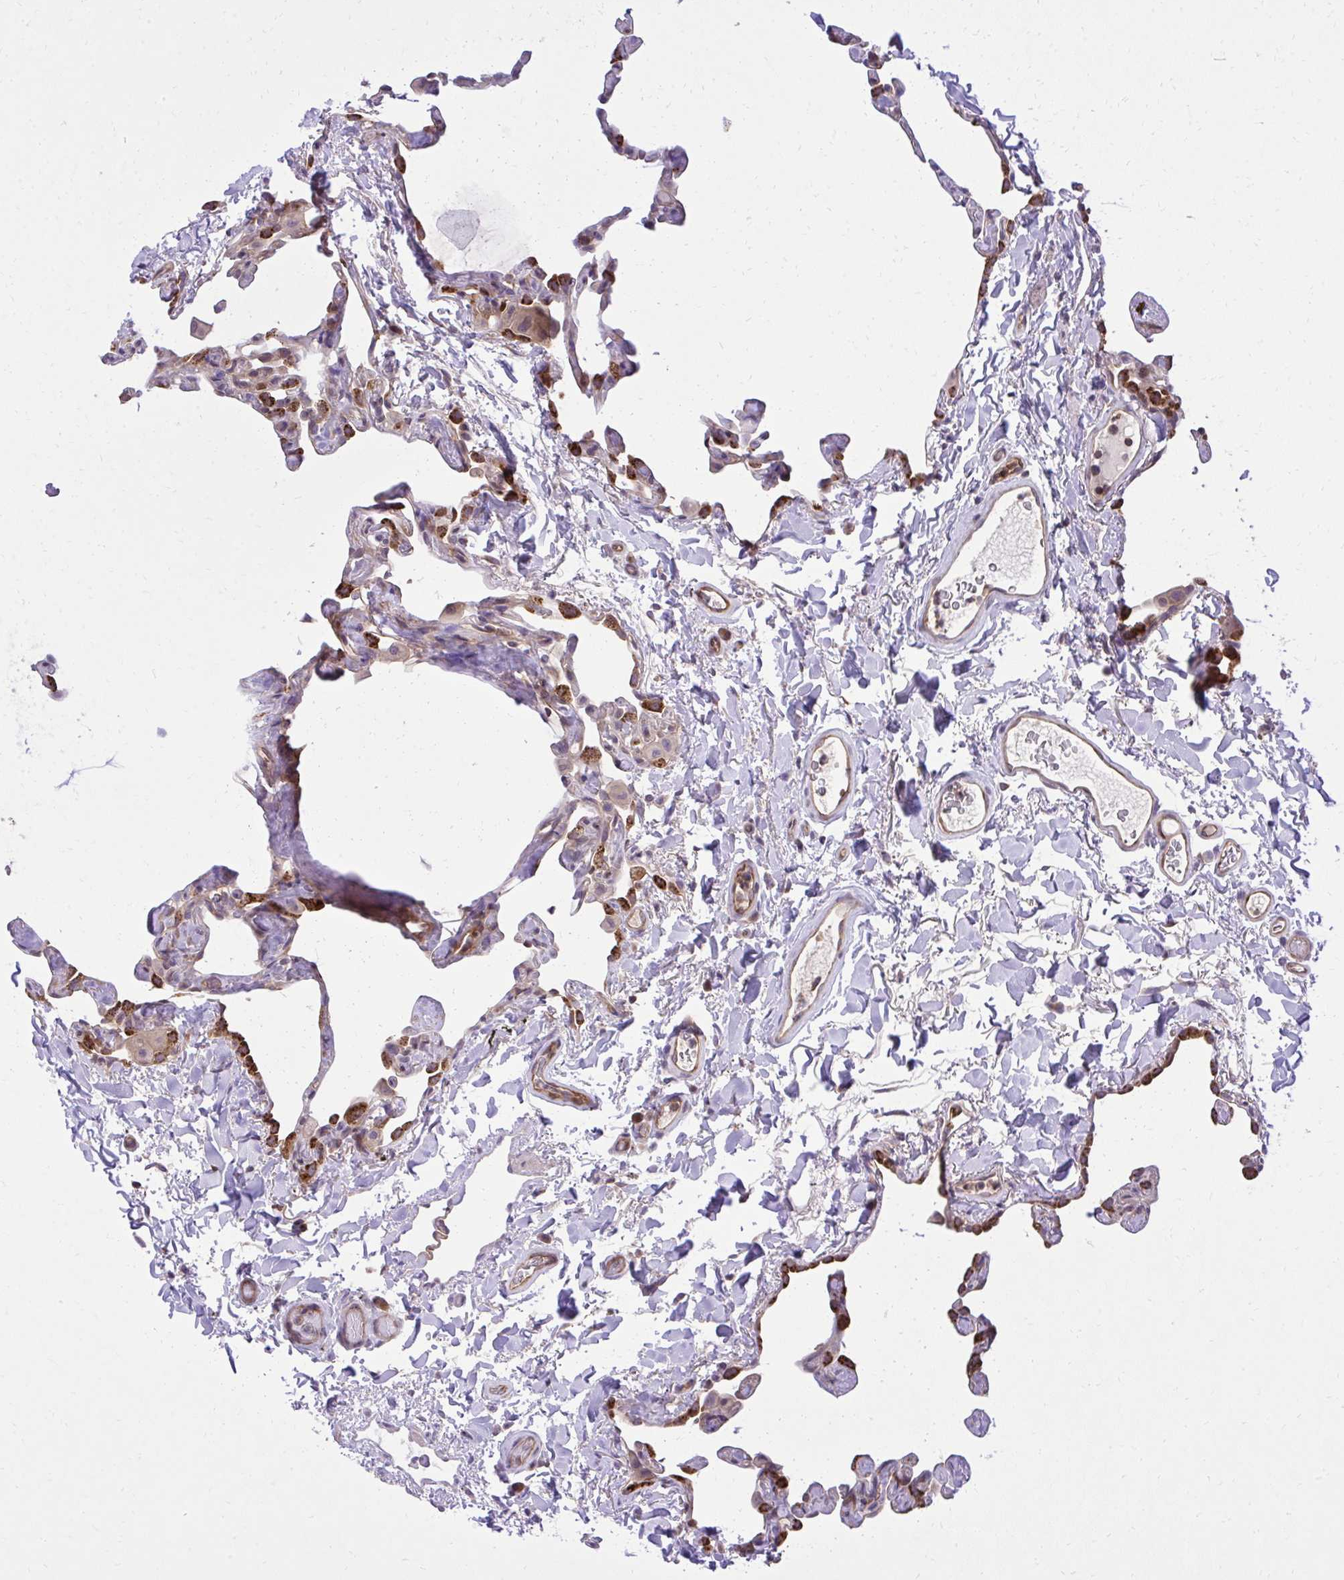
{"staining": {"intensity": "strong", "quantity": "25%-75%", "location": "cytoplasmic/membranous"}, "tissue": "lung", "cell_type": "Alveolar cells", "image_type": "normal", "snomed": [{"axis": "morphology", "description": "Normal tissue, NOS"}, {"axis": "topography", "description": "Lung"}], "caption": "Immunohistochemistry (IHC) image of unremarkable lung: human lung stained using immunohistochemistry shows high levels of strong protein expression localized specifically in the cytoplasmic/membranous of alveolar cells, appearing as a cytoplasmic/membranous brown color.", "gene": "PPP5C", "patient": {"sex": "male", "age": 65}}